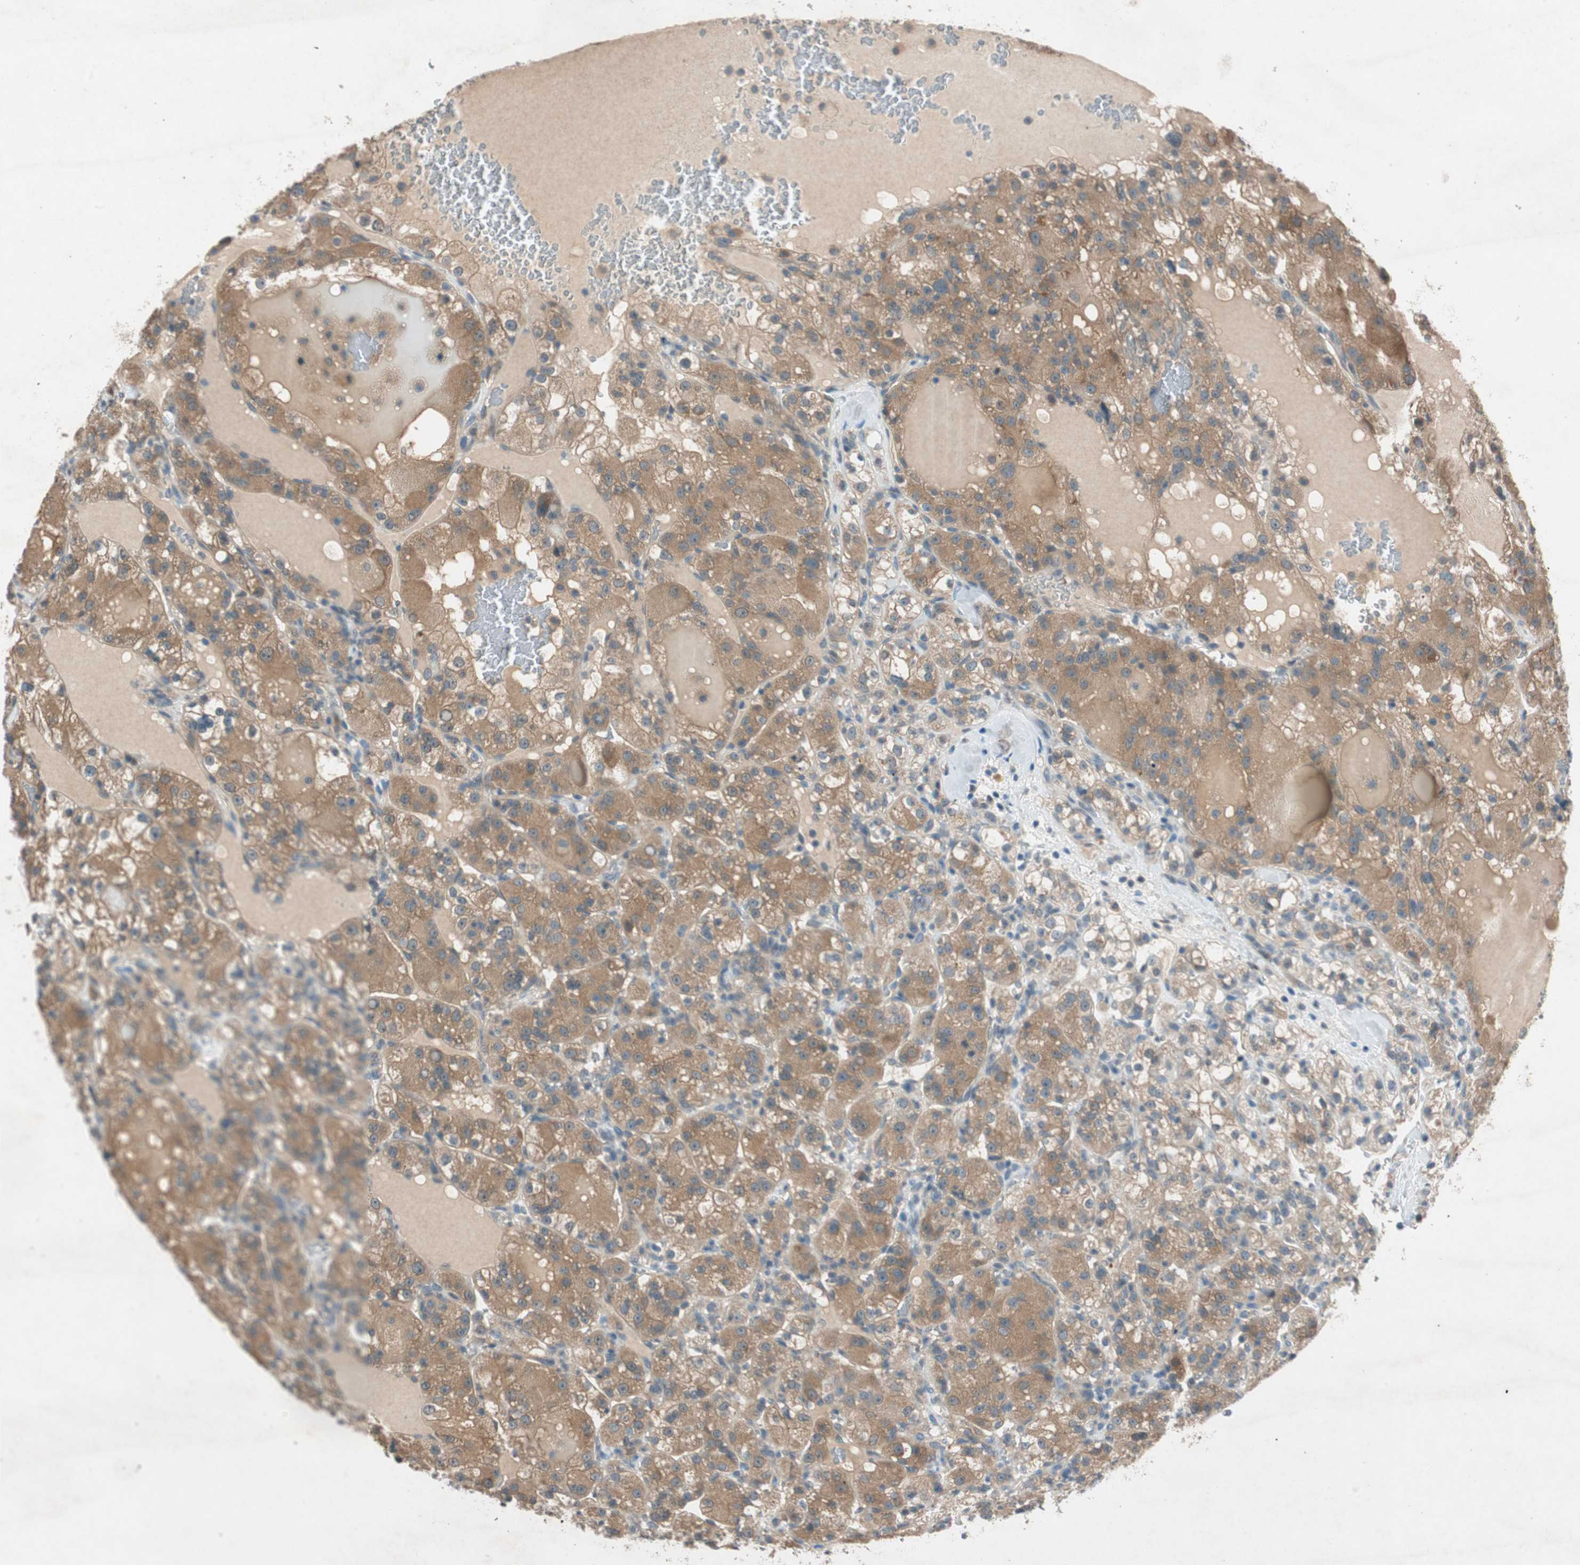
{"staining": {"intensity": "moderate", "quantity": ">75%", "location": "cytoplasmic/membranous"}, "tissue": "renal cancer", "cell_type": "Tumor cells", "image_type": "cancer", "snomed": [{"axis": "morphology", "description": "Normal tissue, NOS"}, {"axis": "morphology", "description": "Adenocarcinoma, NOS"}, {"axis": "topography", "description": "Kidney"}], "caption": "Moderate cytoplasmic/membranous protein staining is identified in approximately >75% of tumor cells in renal cancer.", "gene": "NCLN", "patient": {"sex": "male", "age": 61}}